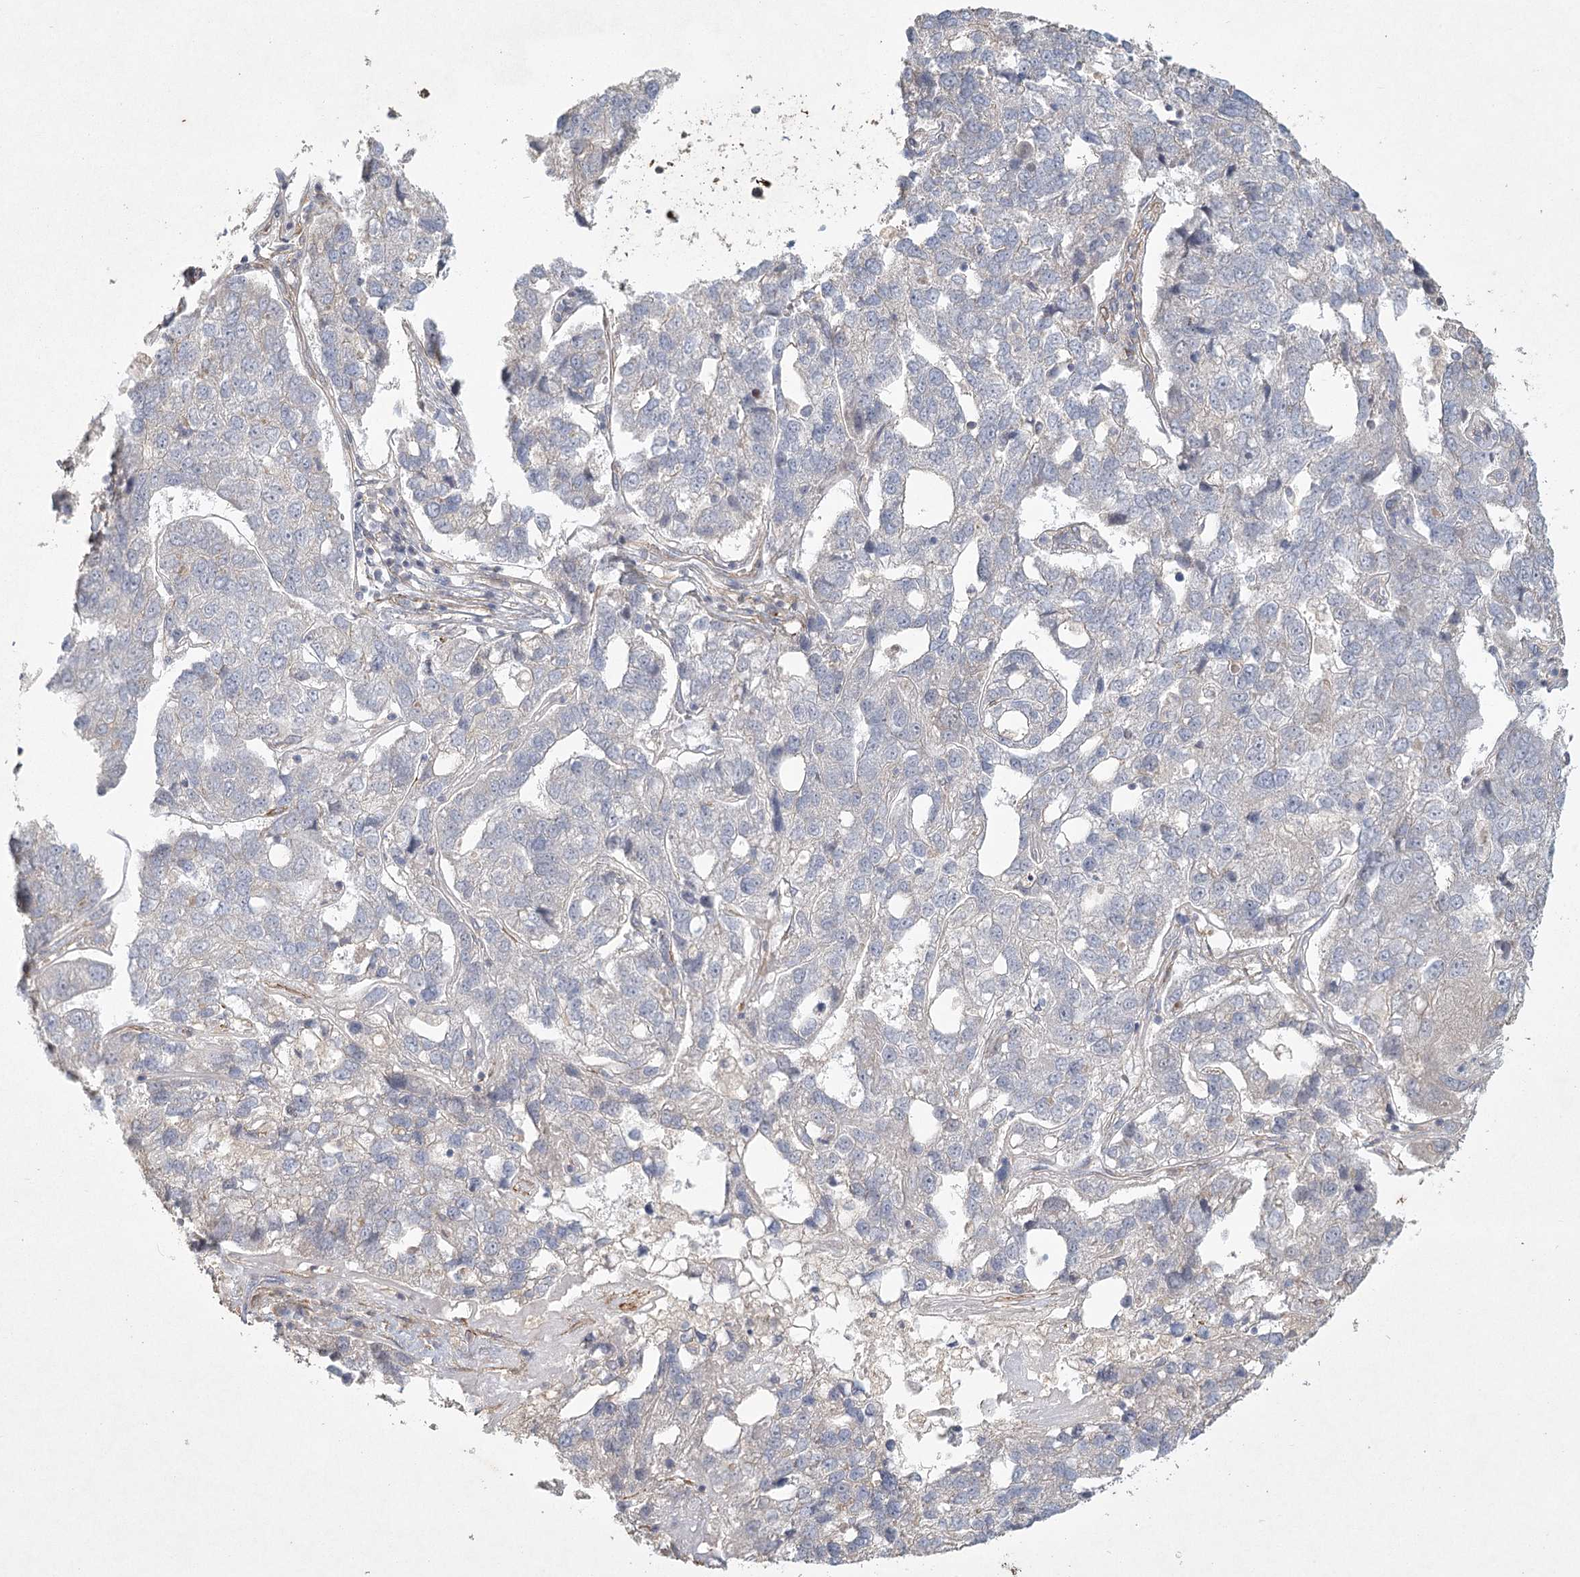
{"staining": {"intensity": "negative", "quantity": "none", "location": "none"}, "tissue": "pancreatic cancer", "cell_type": "Tumor cells", "image_type": "cancer", "snomed": [{"axis": "morphology", "description": "Adenocarcinoma, NOS"}, {"axis": "topography", "description": "Pancreas"}], "caption": "The IHC image has no significant positivity in tumor cells of pancreatic adenocarcinoma tissue.", "gene": "INPP4B", "patient": {"sex": "female", "age": 61}}